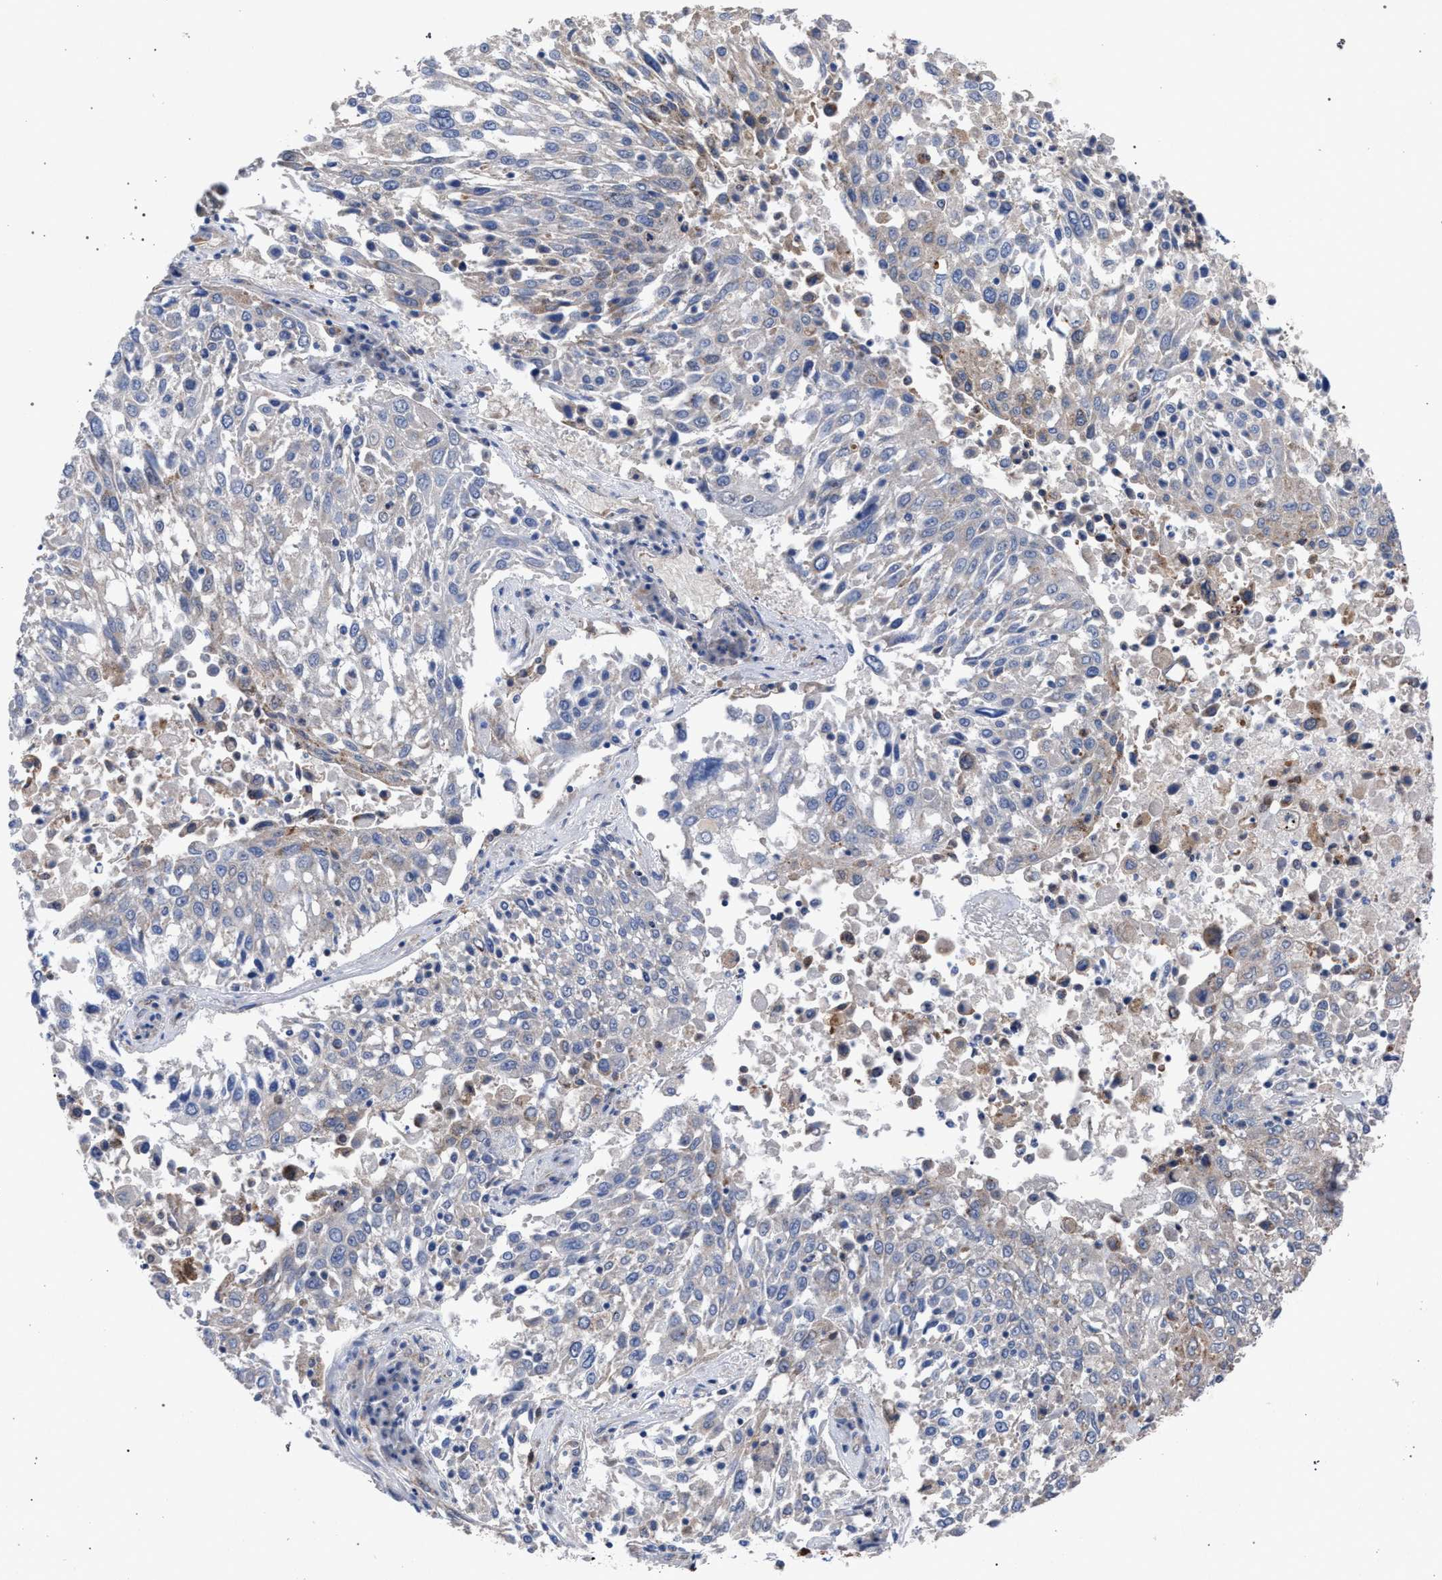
{"staining": {"intensity": "negative", "quantity": "none", "location": "none"}, "tissue": "lung cancer", "cell_type": "Tumor cells", "image_type": "cancer", "snomed": [{"axis": "morphology", "description": "Squamous cell carcinoma, NOS"}, {"axis": "topography", "description": "Lung"}], "caption": "Immunohistochemistry of lung squamous cell carcinoma reveals no positivity in tumor cells.", "gene": "GMPR", "patient": {"sex": "male", "age": 65}}